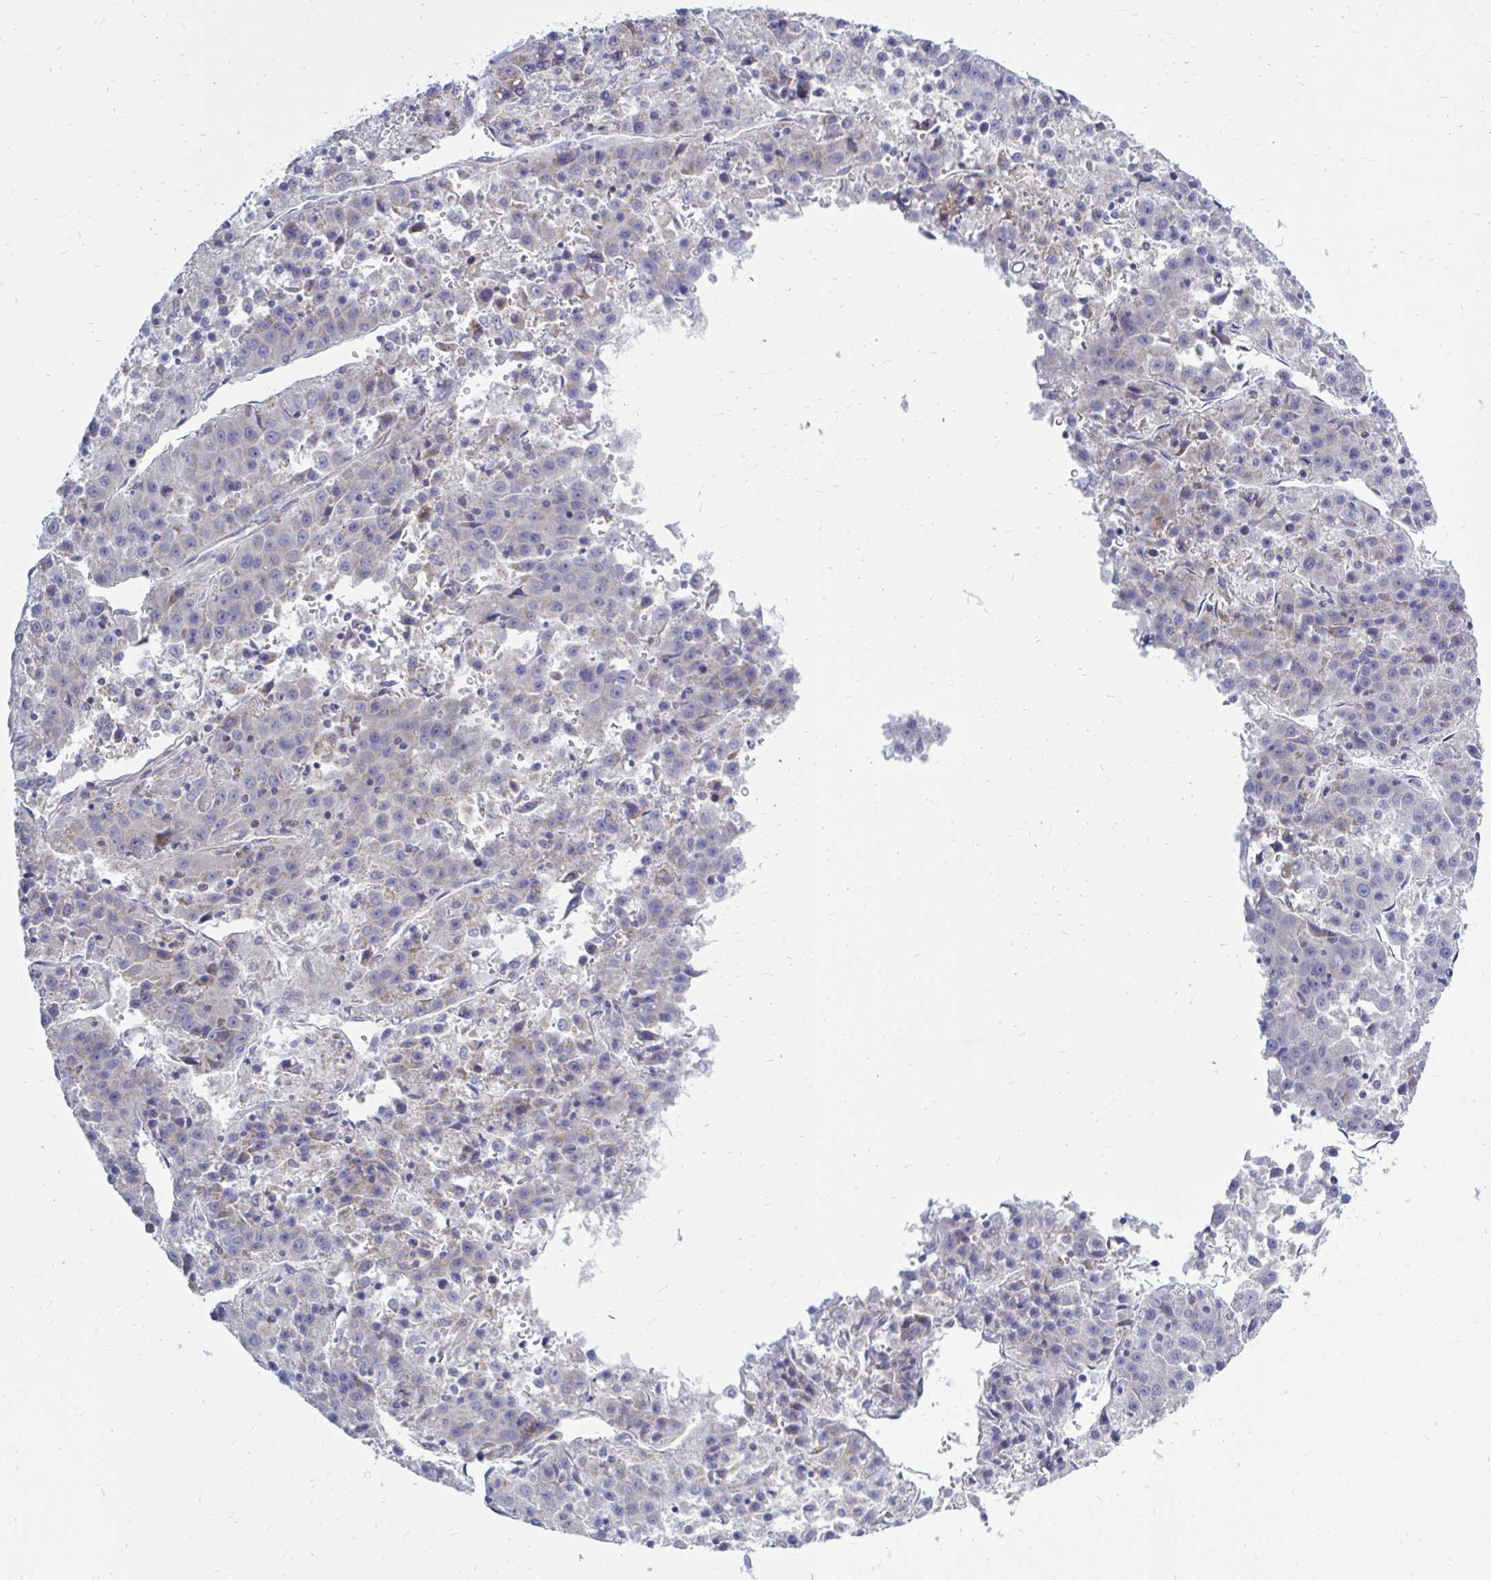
{"staining": {"intensity": "negative", "quantity": "none", "location": "none"}, "tissue": "liver cancer", "cell_type": "Tumor cells", "image_type": "cancer", "snomed": [{"axis": "morphology", "description": "Carcinoma, Hepatocellular, NOS"}, {"axis": "topography", "description": "Liver"}], "caption": "Immunohistochemistry photomicrograph of neoplastic tissue: liver cancer (hepatocellular carcinoma) stained with DAB (3,3'-diaminobenzidine) reveals no significant protein expression in tumor cells.", "gene": "OR10R2", "patient": {"sex": "female", "age": 53}}